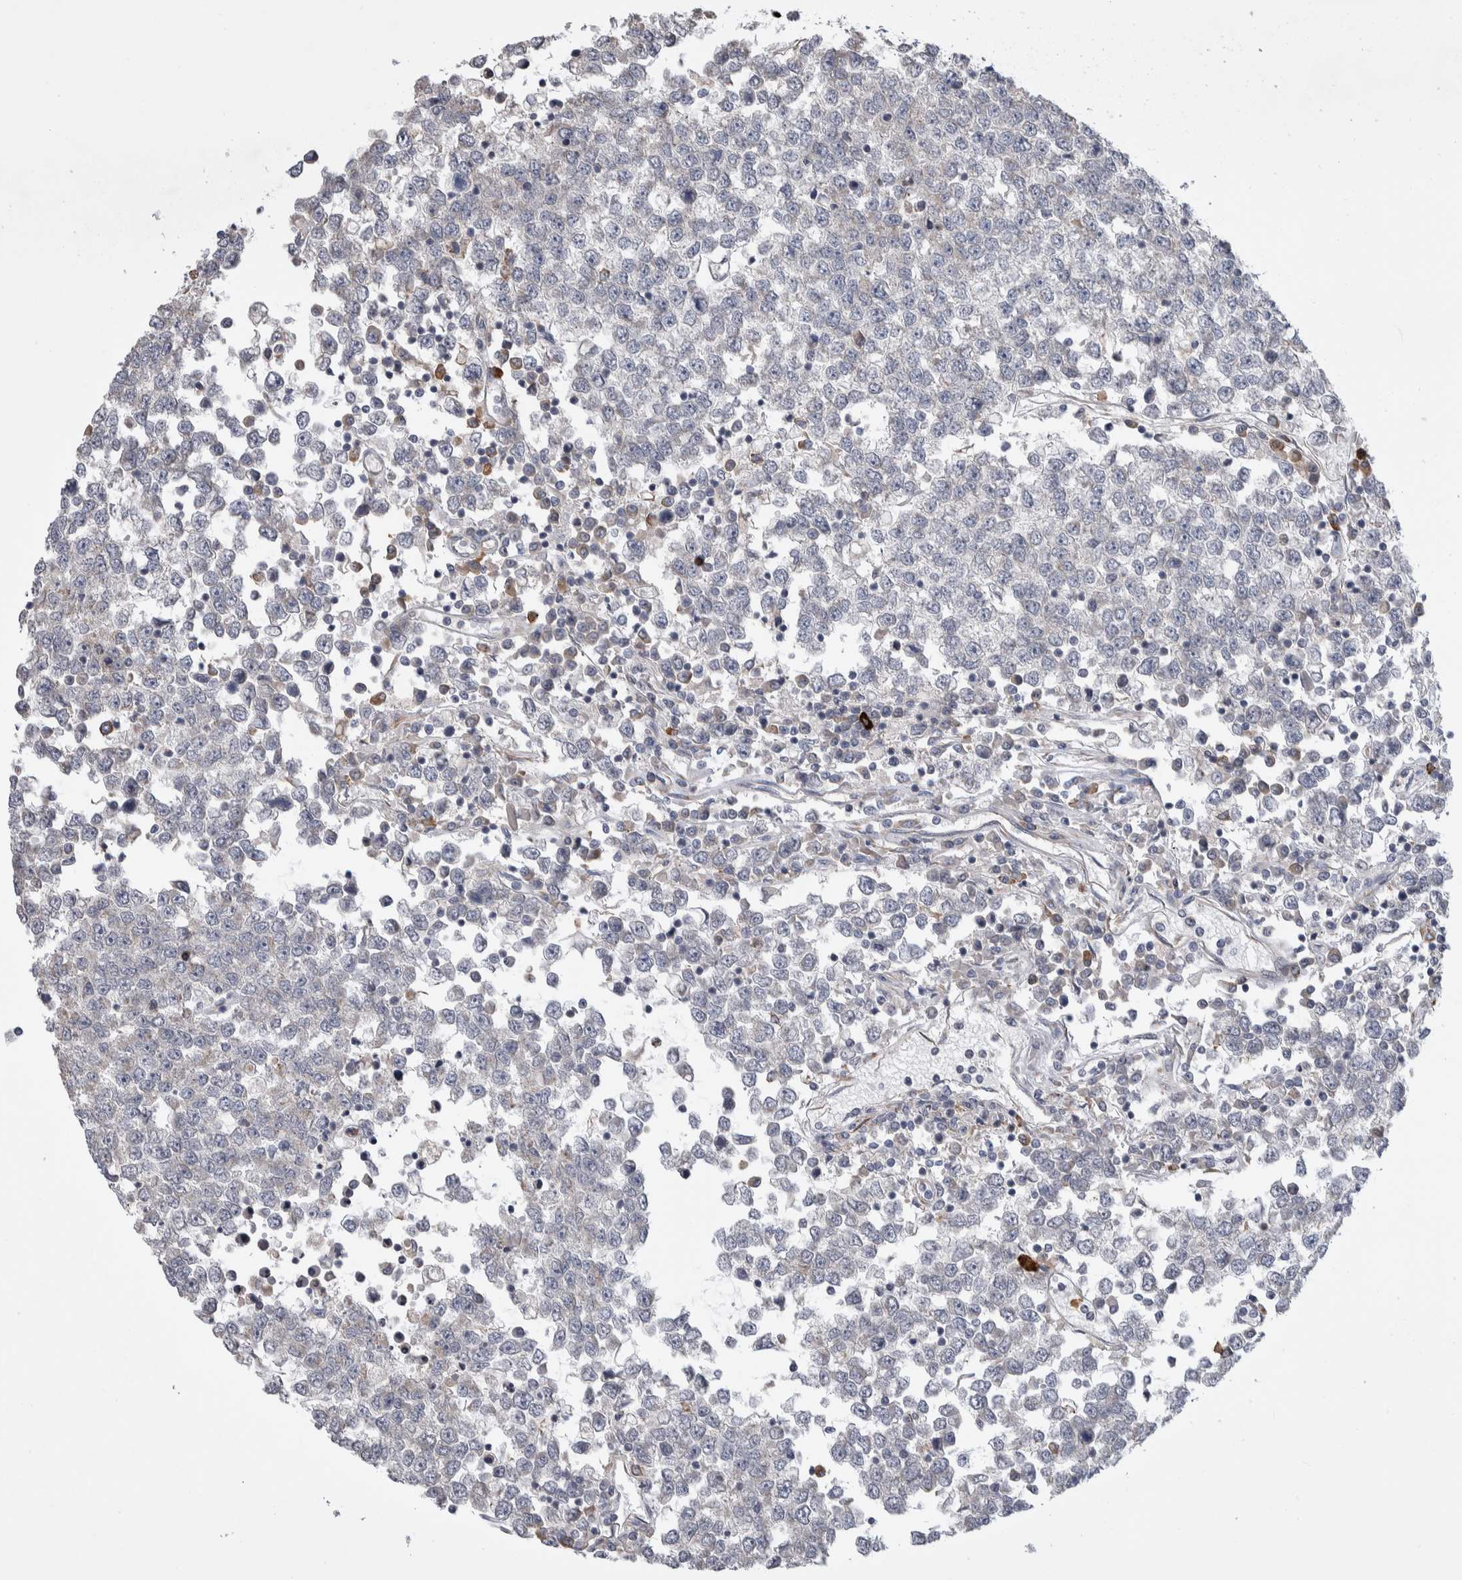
{"staining": {"intensity": "negative", "quantity": "none", "location": "none"}, "tissue": "testis cancer", "cell_type": "Tumor cells", "image_type": "cancer", "snomed": [{"axis": "morphology", "description": "Seminoma, NOS"}, {"axis": "topography", "description": "Testis"}], "caption": "This is a photomicrograph of immunohistochemistry staining of testis cancer (seminoma), which shows no positivity in tumor cells.", "gene": "IBTK", "patient": {"sex": "male", "age": 65}}